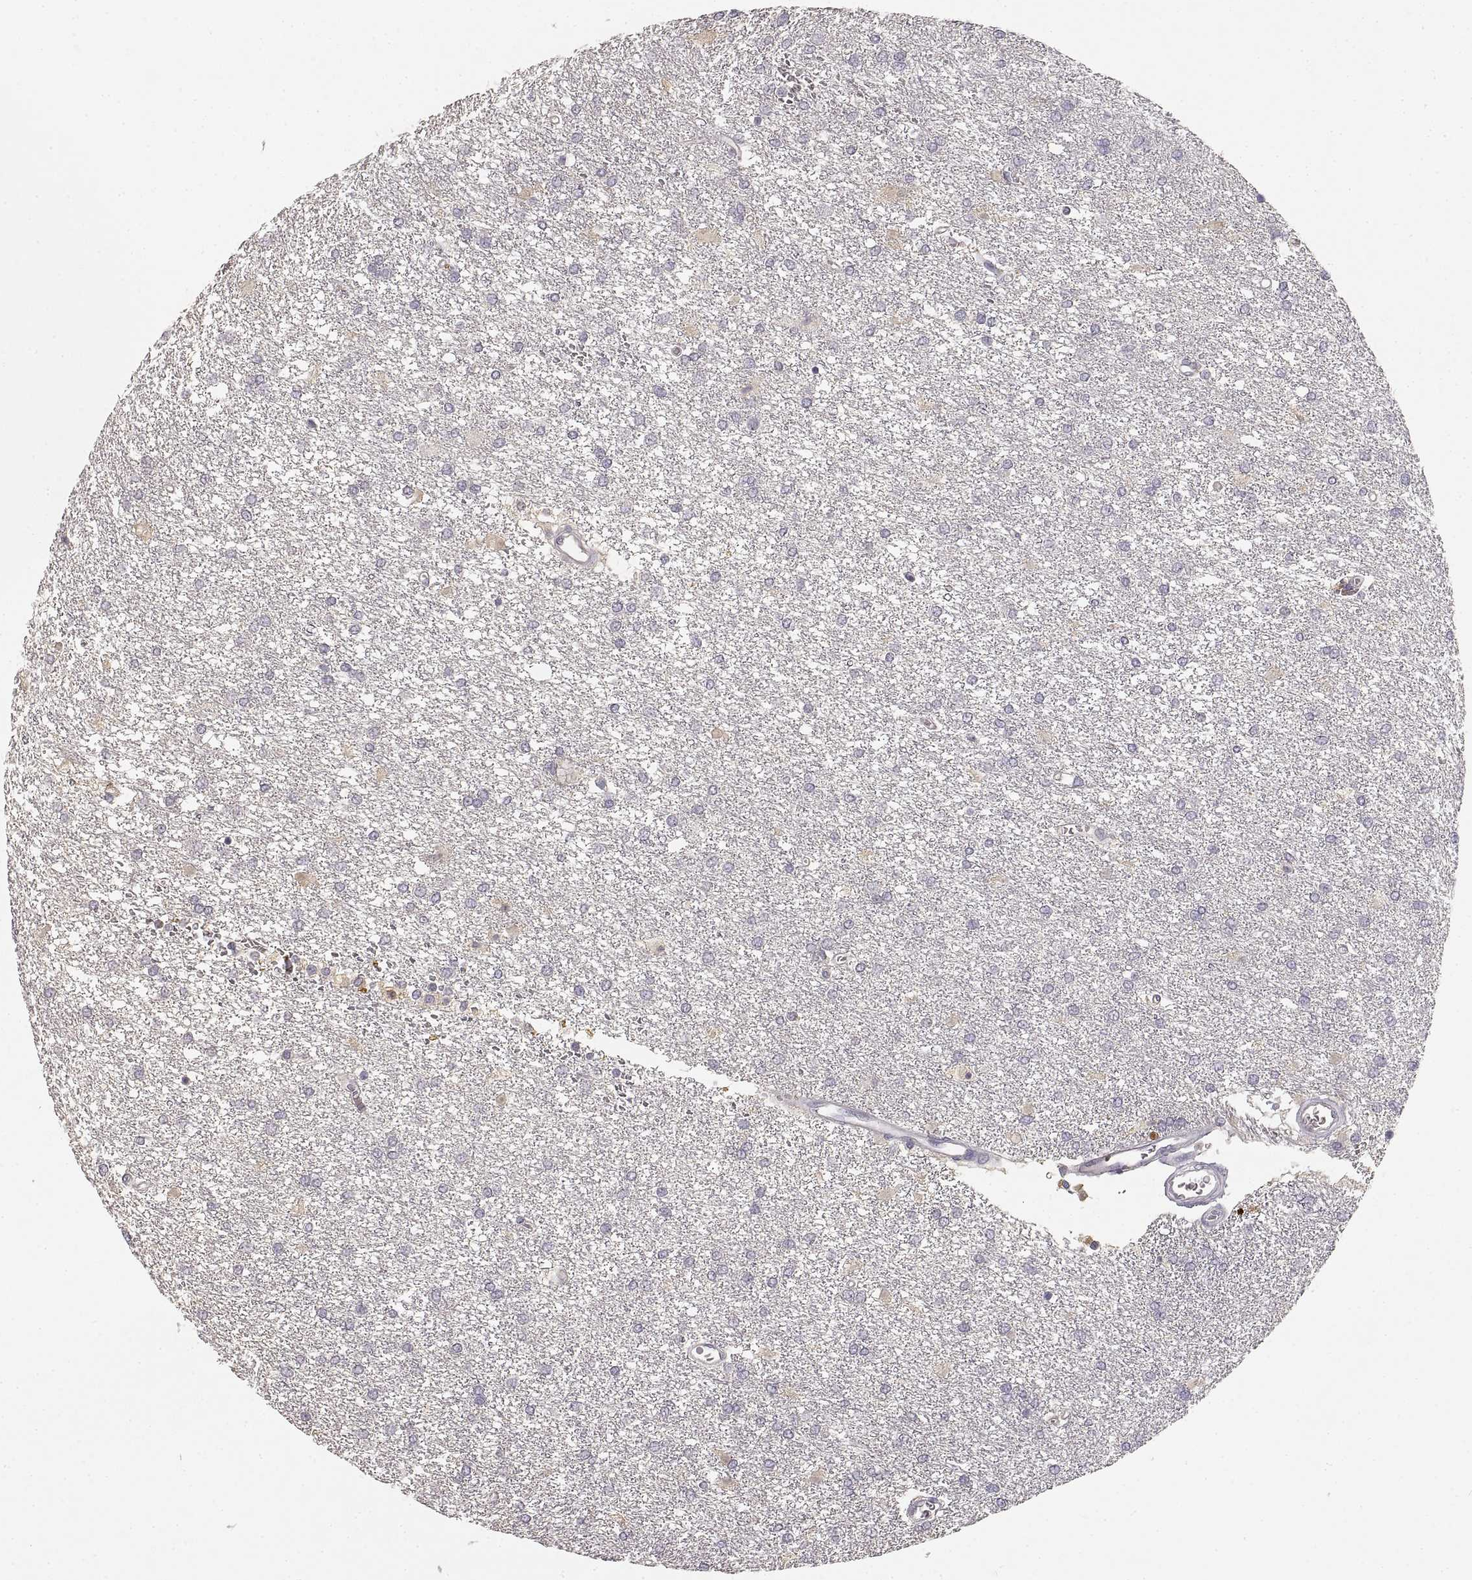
{"staining": {"intensity": "negative", "quantity": "none", "location": "none"}, "tissue": "glioma", "cell_type": "Tumor cells", "image_type": "cancer", "snomed": [{"axis": "morphology", "description": "Glioma, malignant, High grade"}, {"axis": "topography", "description": "Brain"}], "caption": "High magnification brightfield microscopy of glioma stained with DAB (brown) and counterstained with hematoxylin (blue): tumor cells show no significant expression.", "gene": "RUNDC3A", "patient": {"sex": "female", "age": 61}}